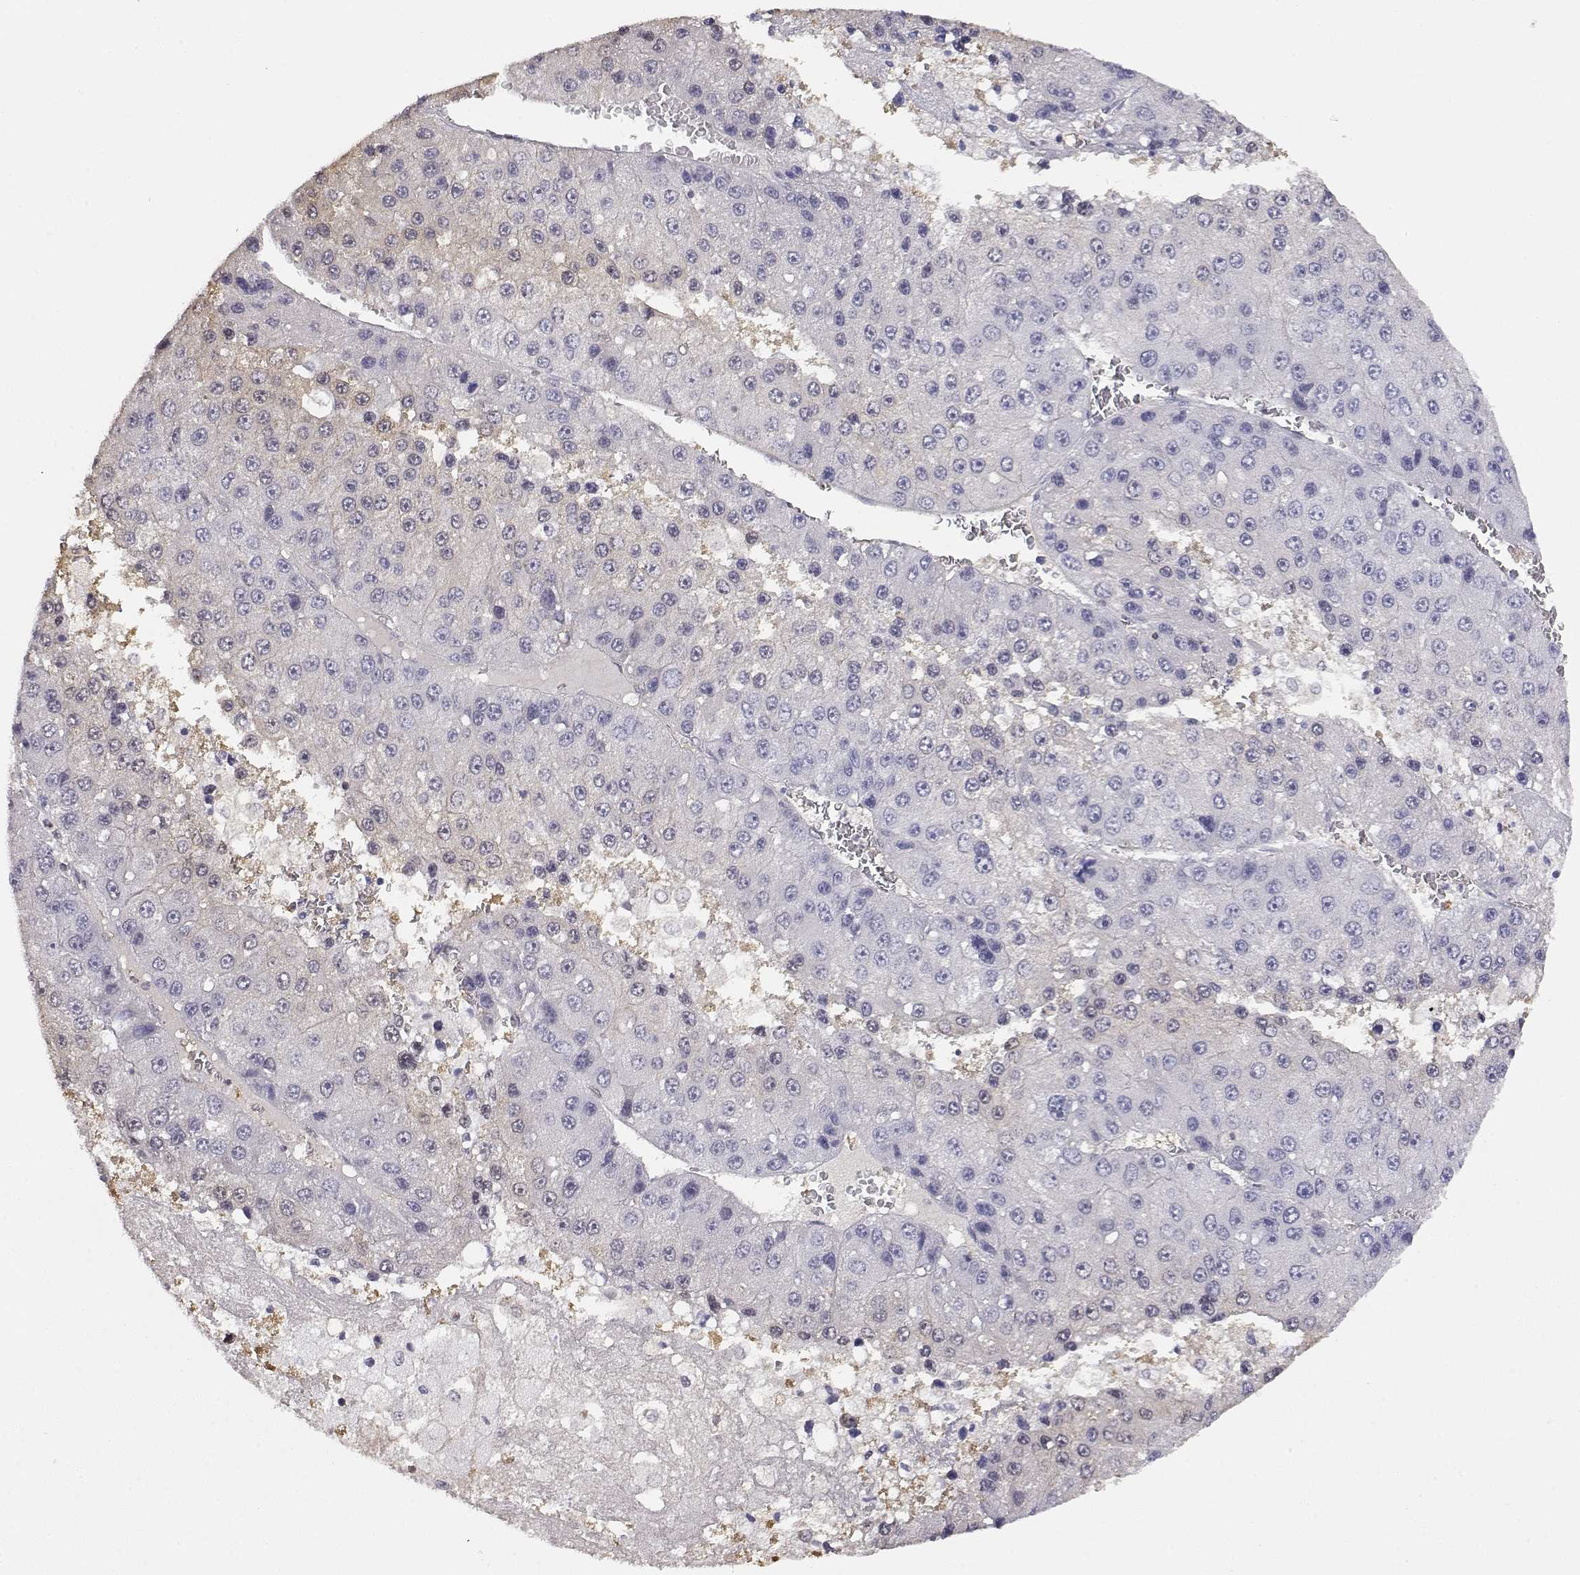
{"staining": {"intensity": "weak", "quantity": "<25%", "location": "cytoplasmic/membranous"}, "tissue": "liver cancer", "cell_type": "Tumor cells", "image_type": "cancer", "snomed": [{"axis": "morphology", "description": "Carcinoma, Hepatocellular, NOS"}, {"axis": "topography", "description": "Liver"}], "caption": "Histopathology image shows no significant protein expression in tumor cells of hepatocellular carcinoma (liver).", "gene": "ADA", "patient": {"sex": "female", "age": 73}}